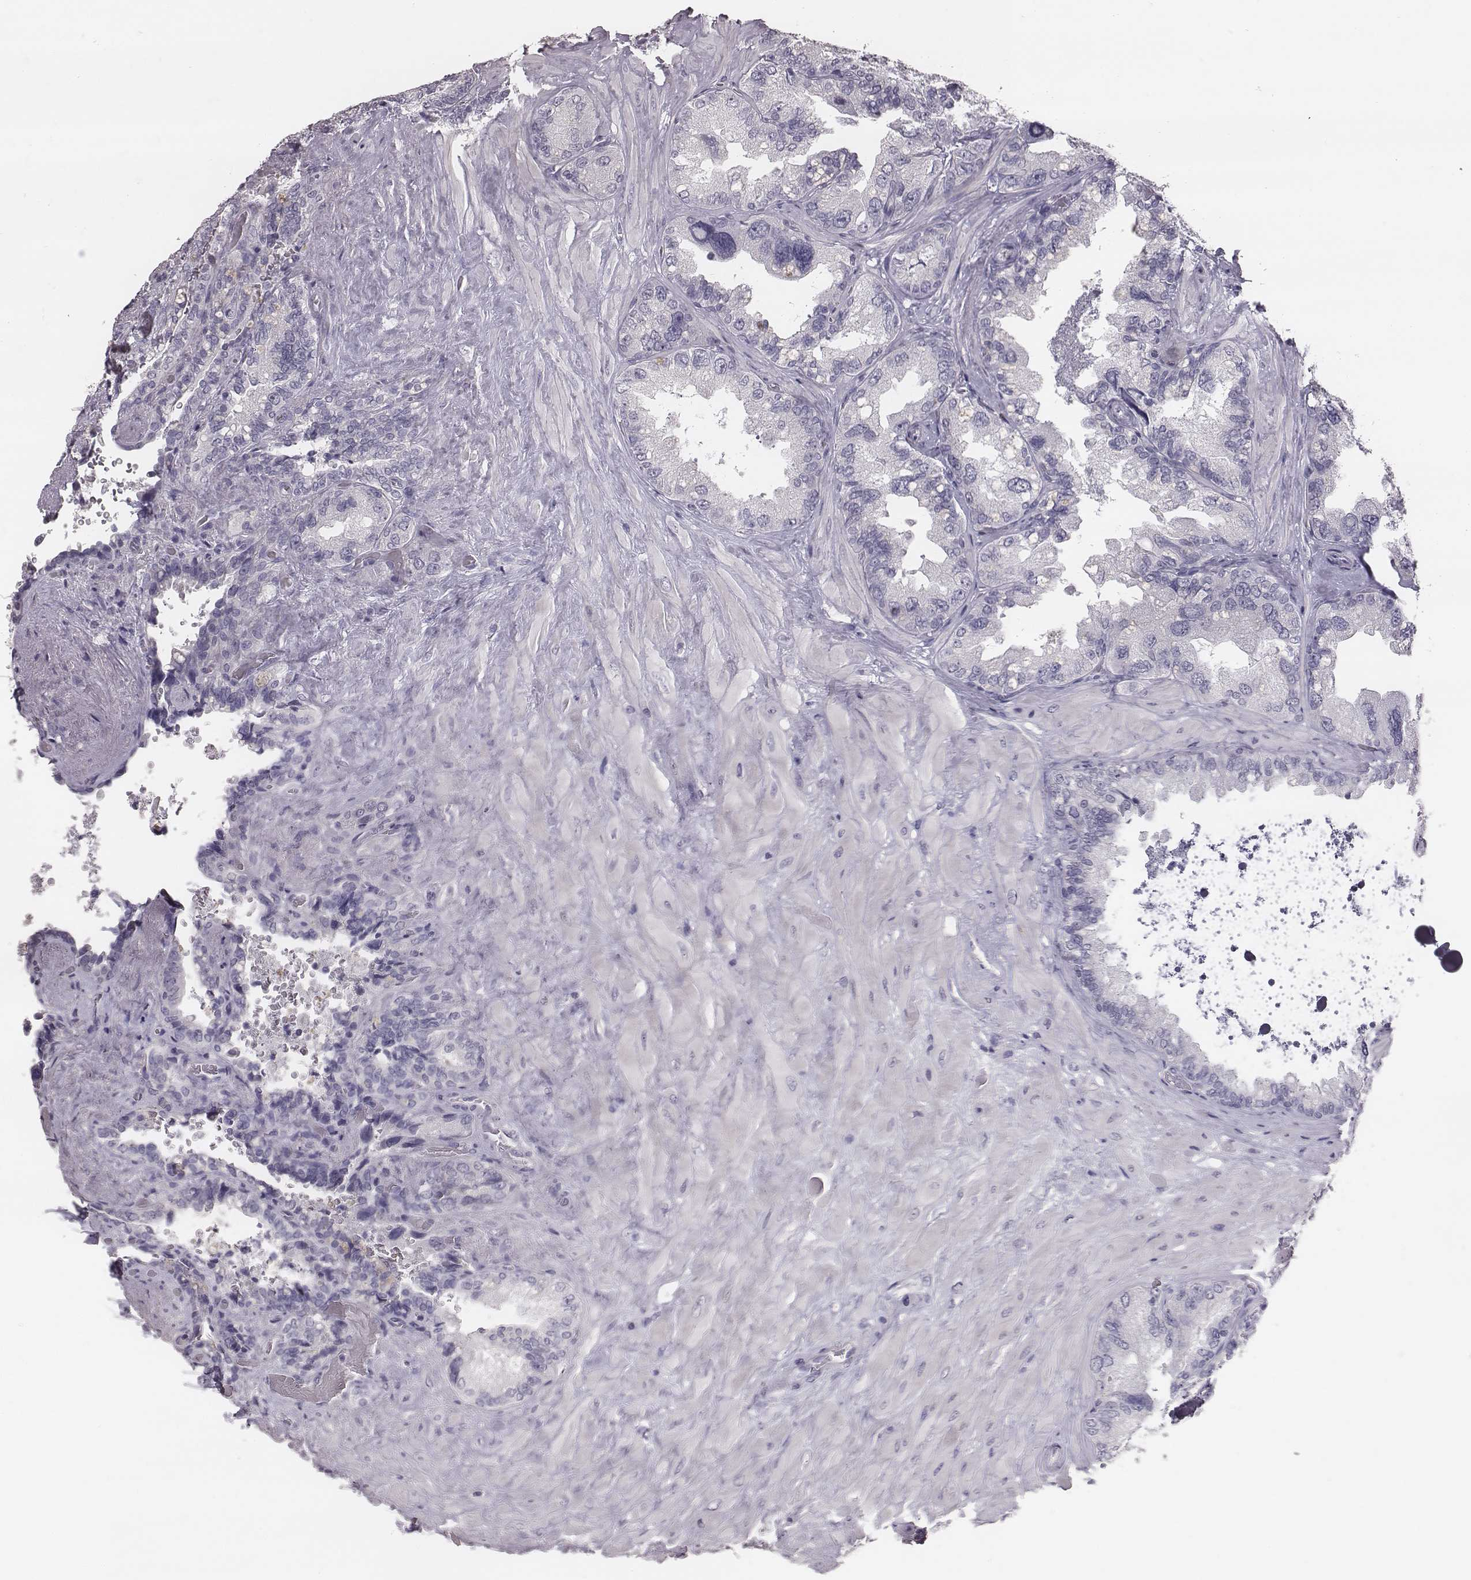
{"staining": {"intensity": "negative", "quantity": "none", "location": "none"}, "tissue": "seminal vesicle", "cell_type": "Glandular cells", "image_type": "normal", "snomed": [{"axis": "morphology", "description": "Normal tissue, NOS"}, {"axis": "topography", "description": "Seminal veicle"}], "caption": "Protein analysis of benign seminal vesicle demonstrates no significant positivity in glandular cells.", "gene": "CSHL1", "patient": {"sex": "male", "age": 69}}